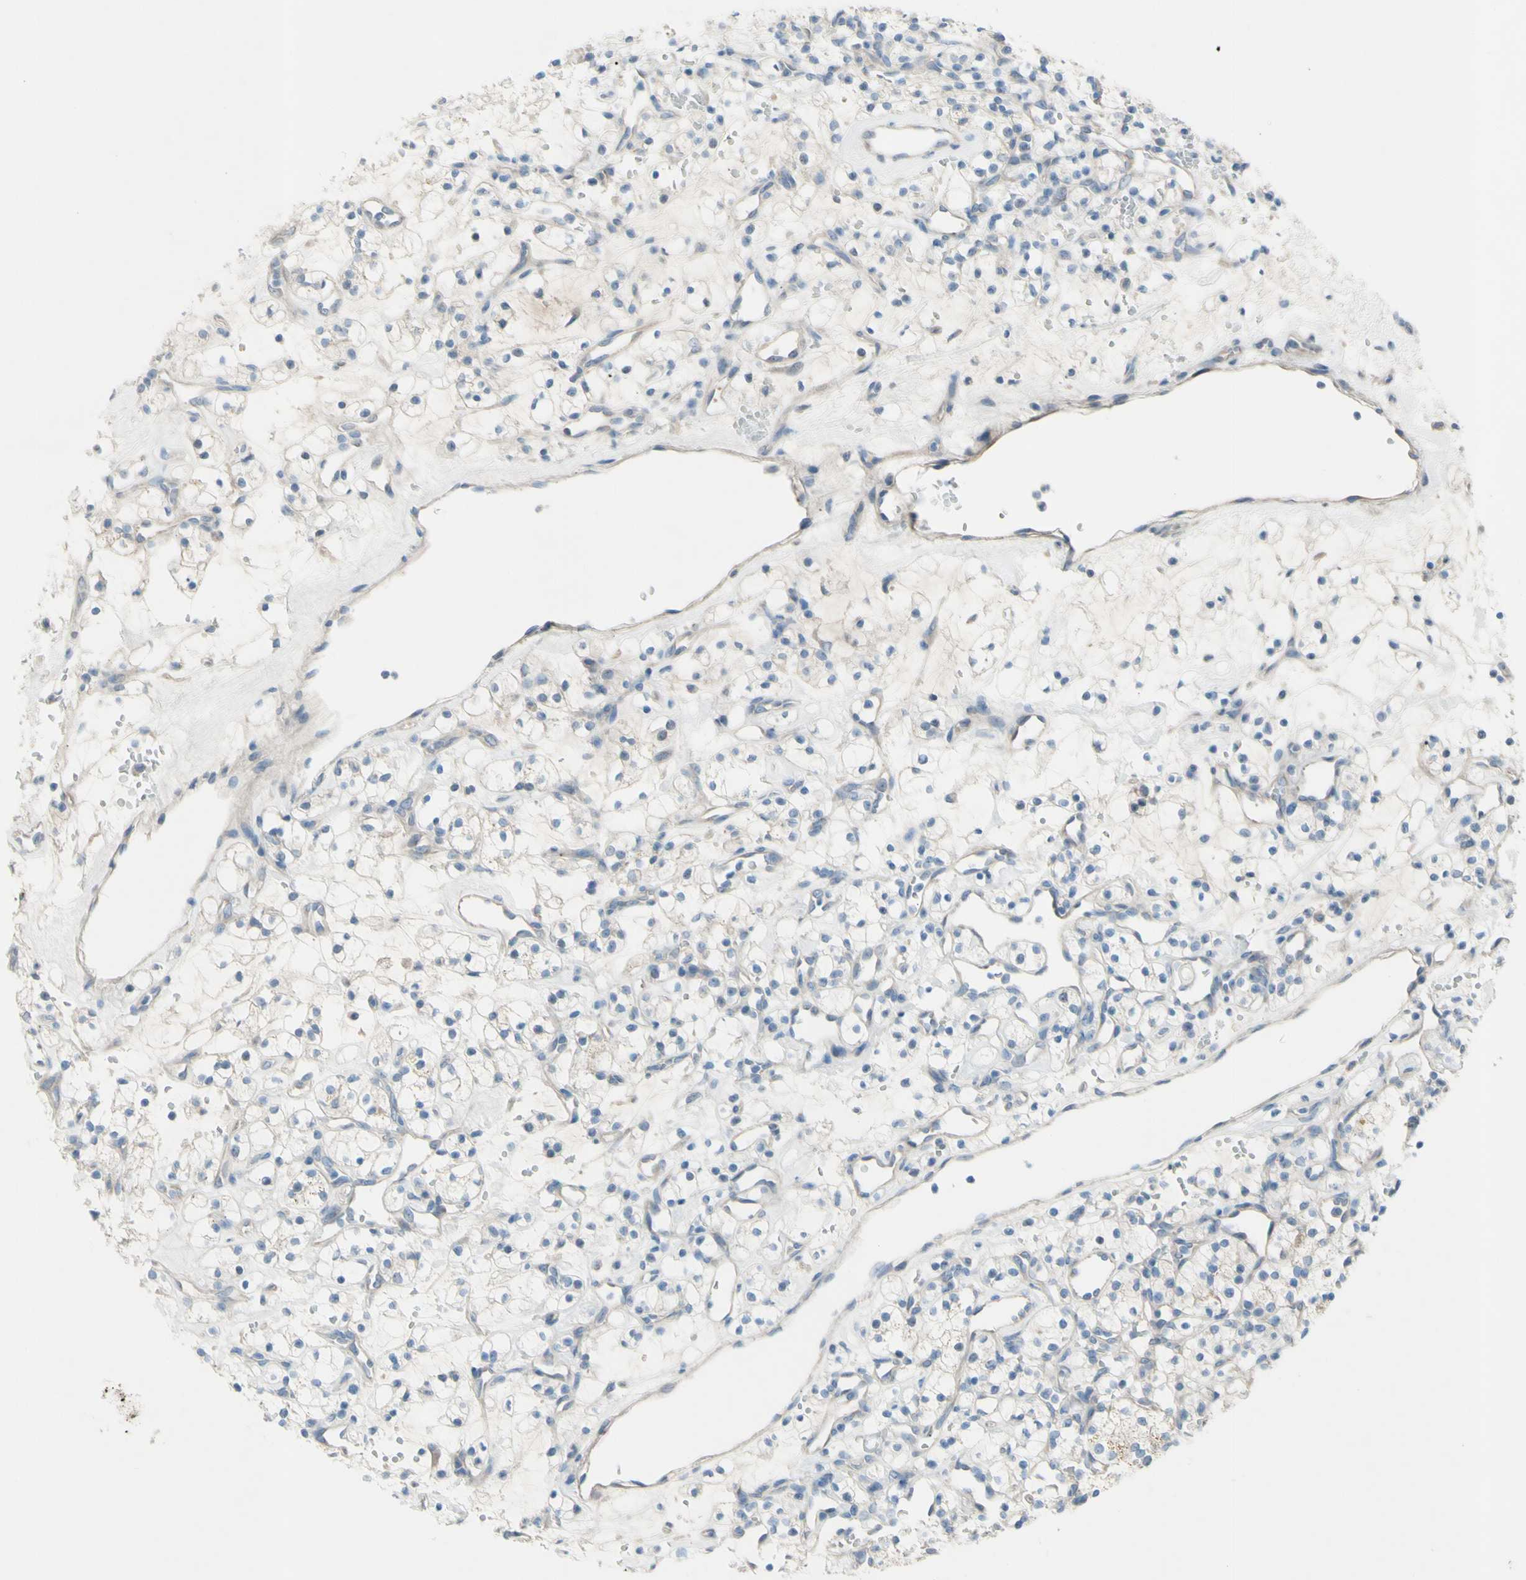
{"staining": {"intensity": "negative", "quantity": "none", "location": "none"}, "tissue": "renal cancer", "cell_type": "Tumor cells", "image_type": "cancer", "snomed": [{"axis": "morphology", "description": "Adenocarcinoma, NOS"}, {"axis": "topography", "description": "Kidney"}], "caption": "This is an immunohistochemistry (IHC) image of renal cancer (adenocarcinoma). There is no staining in tumor cells.", "gene": "ATRN", "patient": {"sex": "female", "age": 60}}